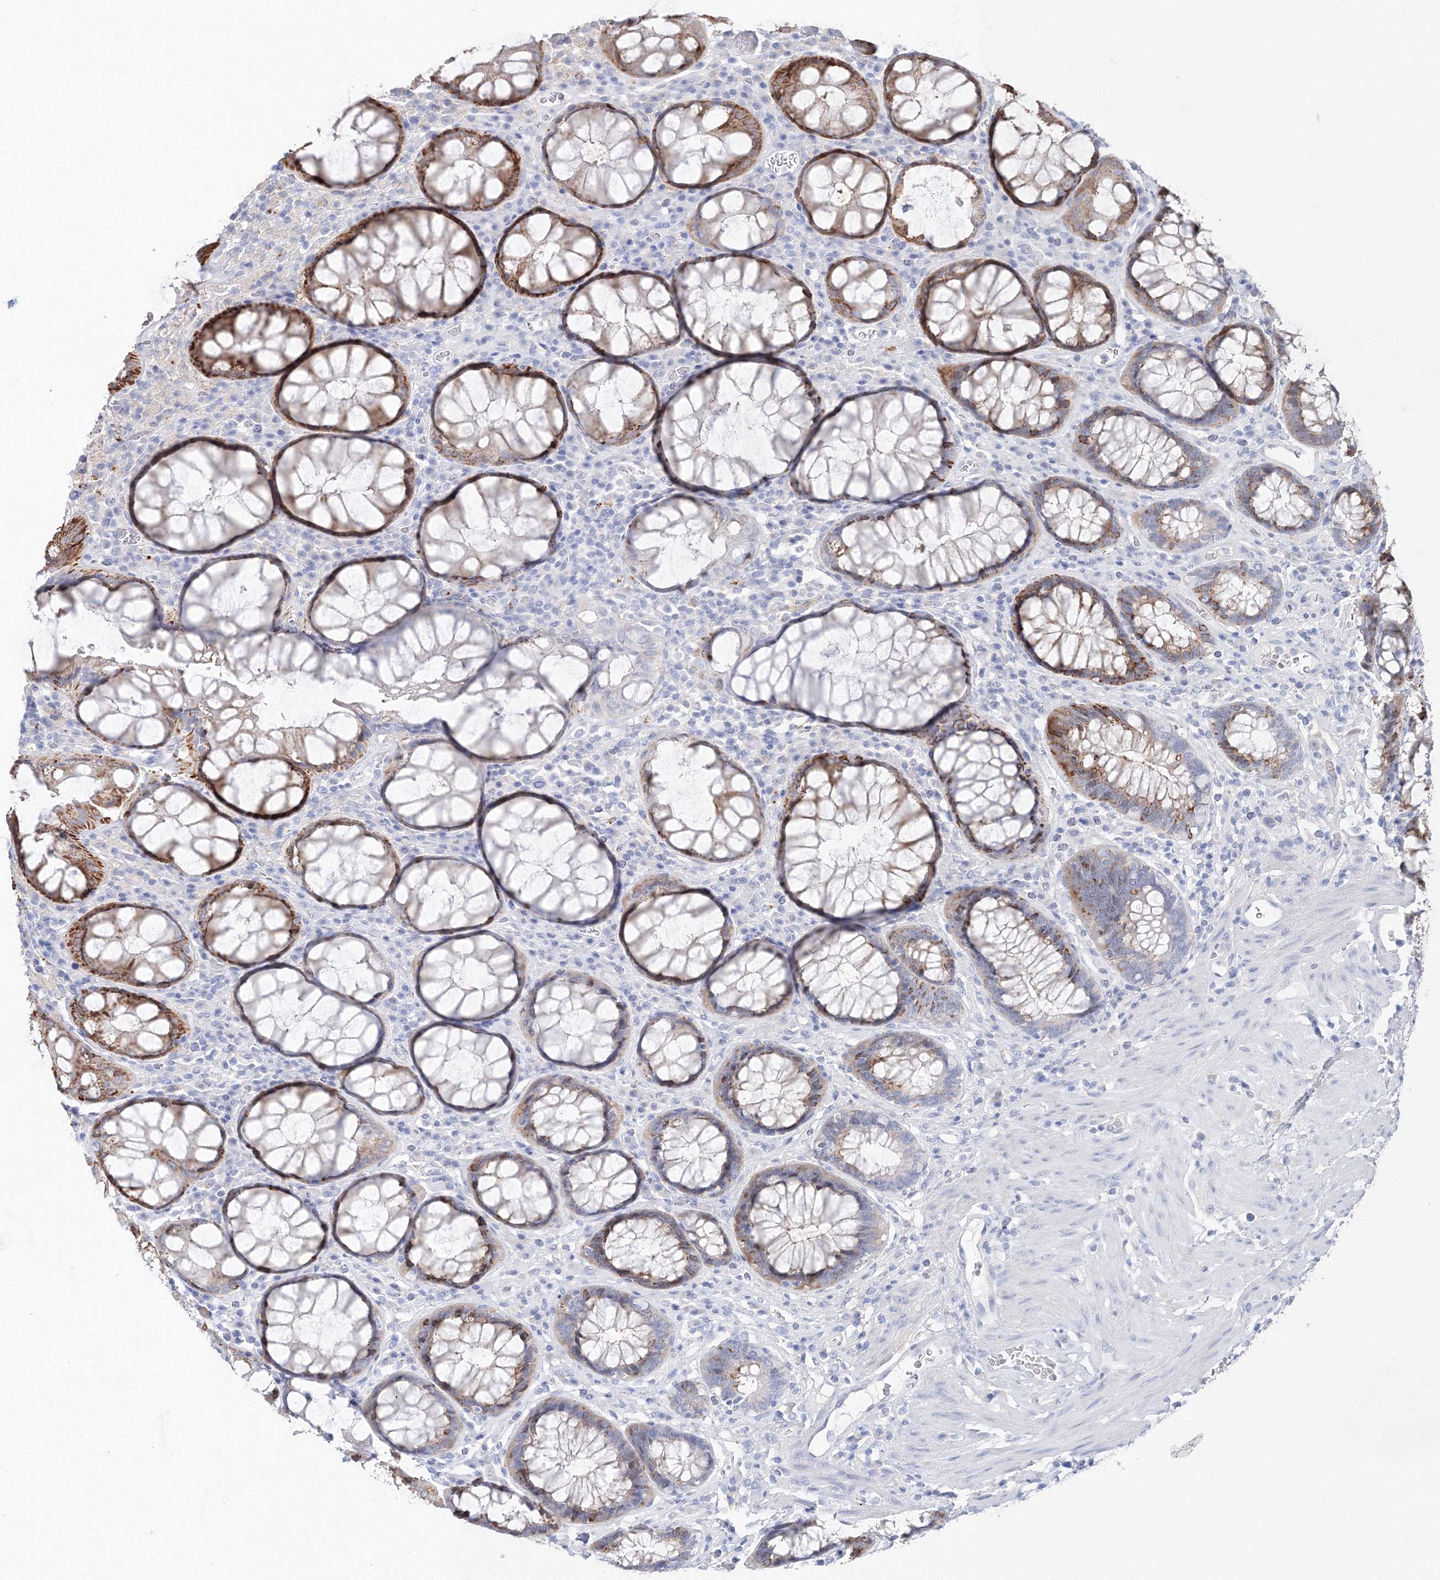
{"staining": {"intensity": "strong", "quantity": "25%-75%", "location": "cytoplasmic/membranous"}, "tissue": "rectum", "cell_type": "Glandular cells", "image_type": "normal", "snomed": [{"axis": "morphology", "description": "Normal tissue, NOS"}, {"axis": "topography", "description": "Rectum"}], "caption": "Immunohistochemical staining of unremarkable human rectum exhibits strong cytoplasmic/membranous protein positivity in approximately 25%-75% of glandular cells. (DAB = brown stain, brightfield microscopy at high magnification).", "gene": "HMGCS1", "patient": {"sex": "male", "age": 64}}